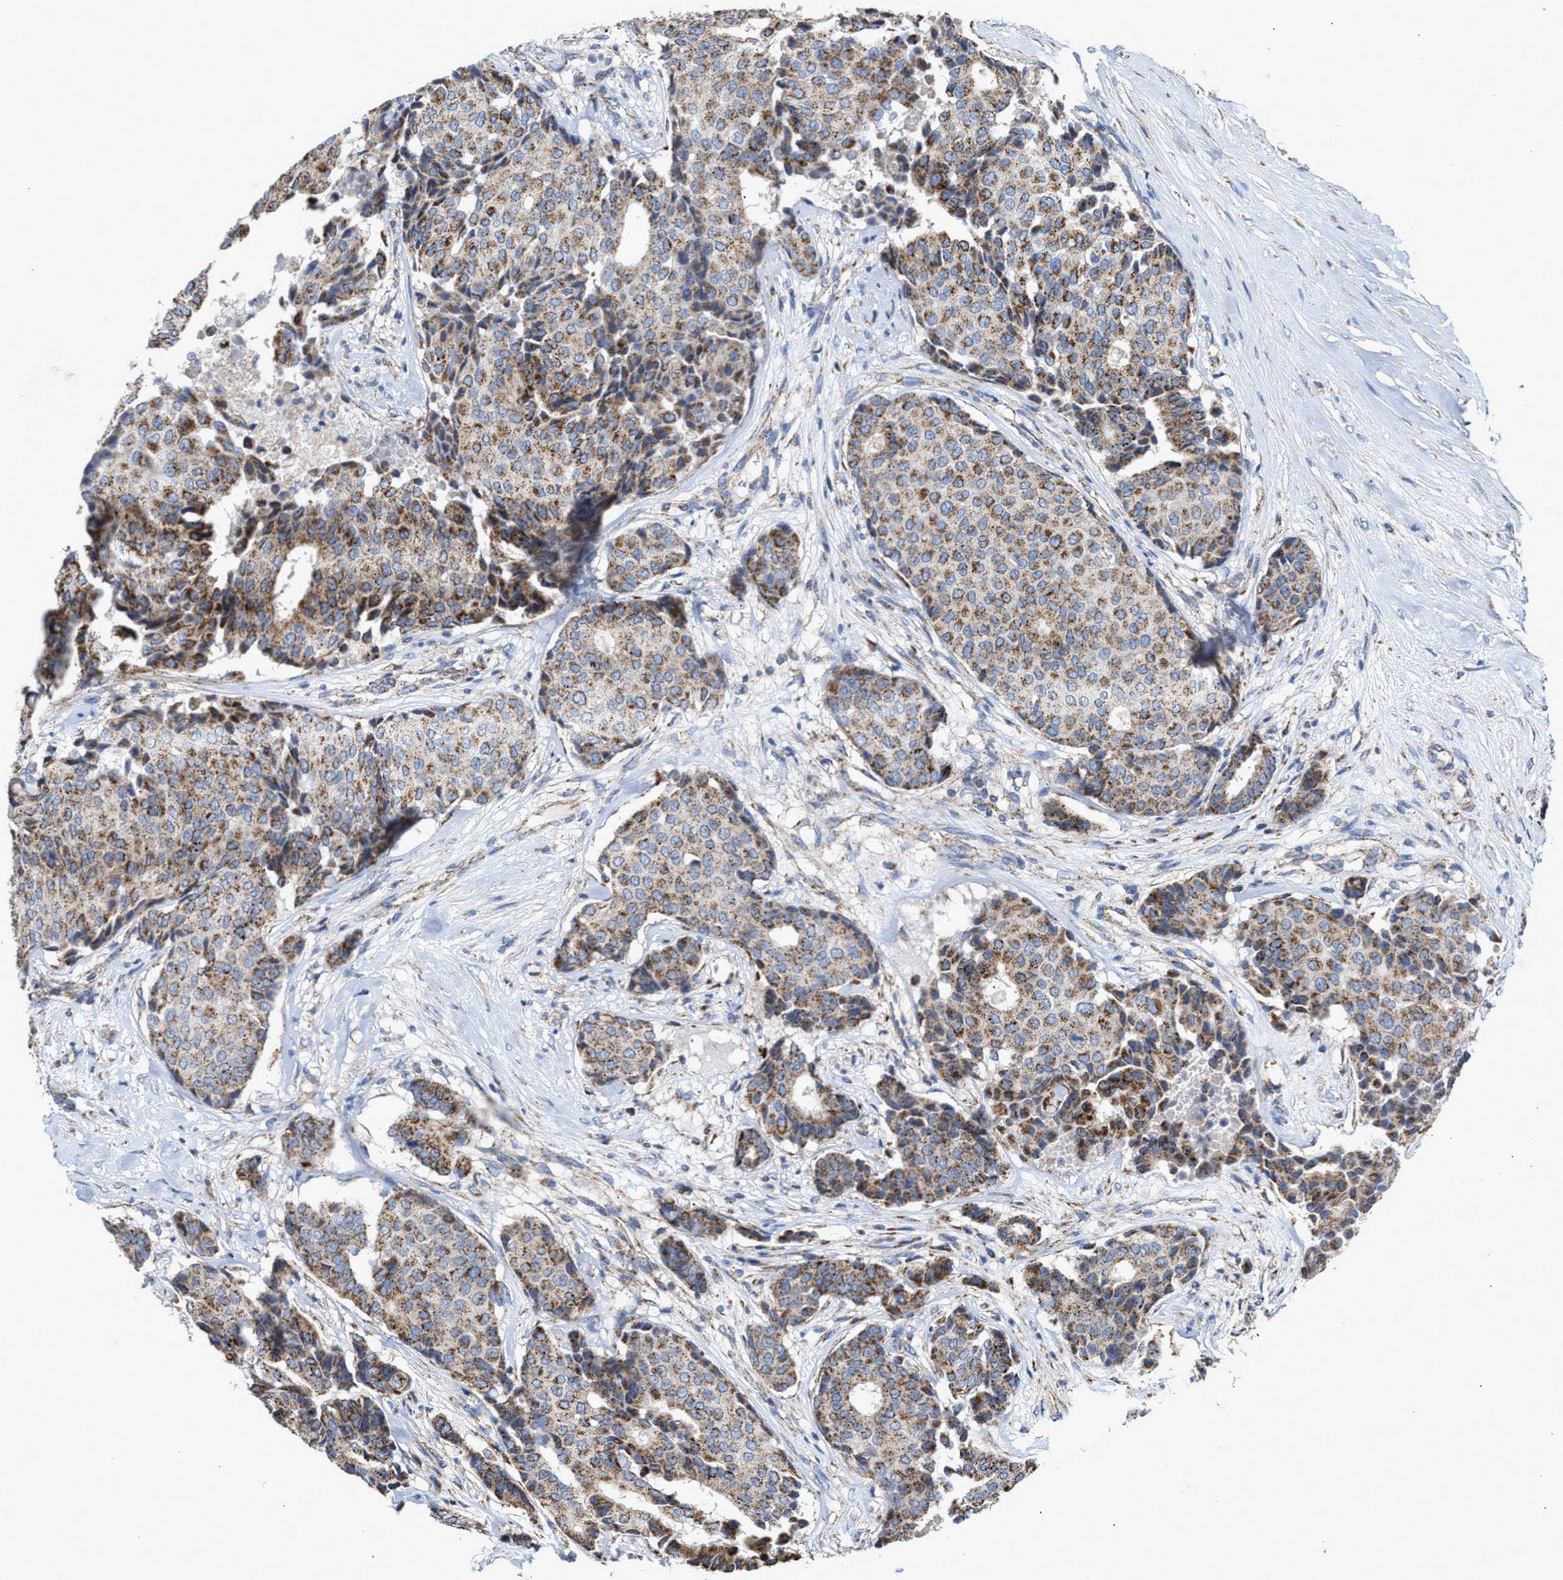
{"staining": {"intensity": "moderate", "quantity": ">75%", "location": "cytoplasmic/membranous"}, "tissue": "breast cancer", "cell_type": "Tumor cells", "image_type": "cancer", "snomed": [{"axis": "morphology", "description": "Duct carcinoma"}, {"axis": "topography", "description": "Breast"}], "caption": "A brown stain shows moderate cytoplasmic/membranous staining of a protein in breast invasive ductal carcinoma tumor cells. The staining was performed using DAB, with brown indicating positive protein expression. Nuclei are stained blue with hematoxylin.", "gene": "MECR", "patient": {"sex": "female", "age": 75}}